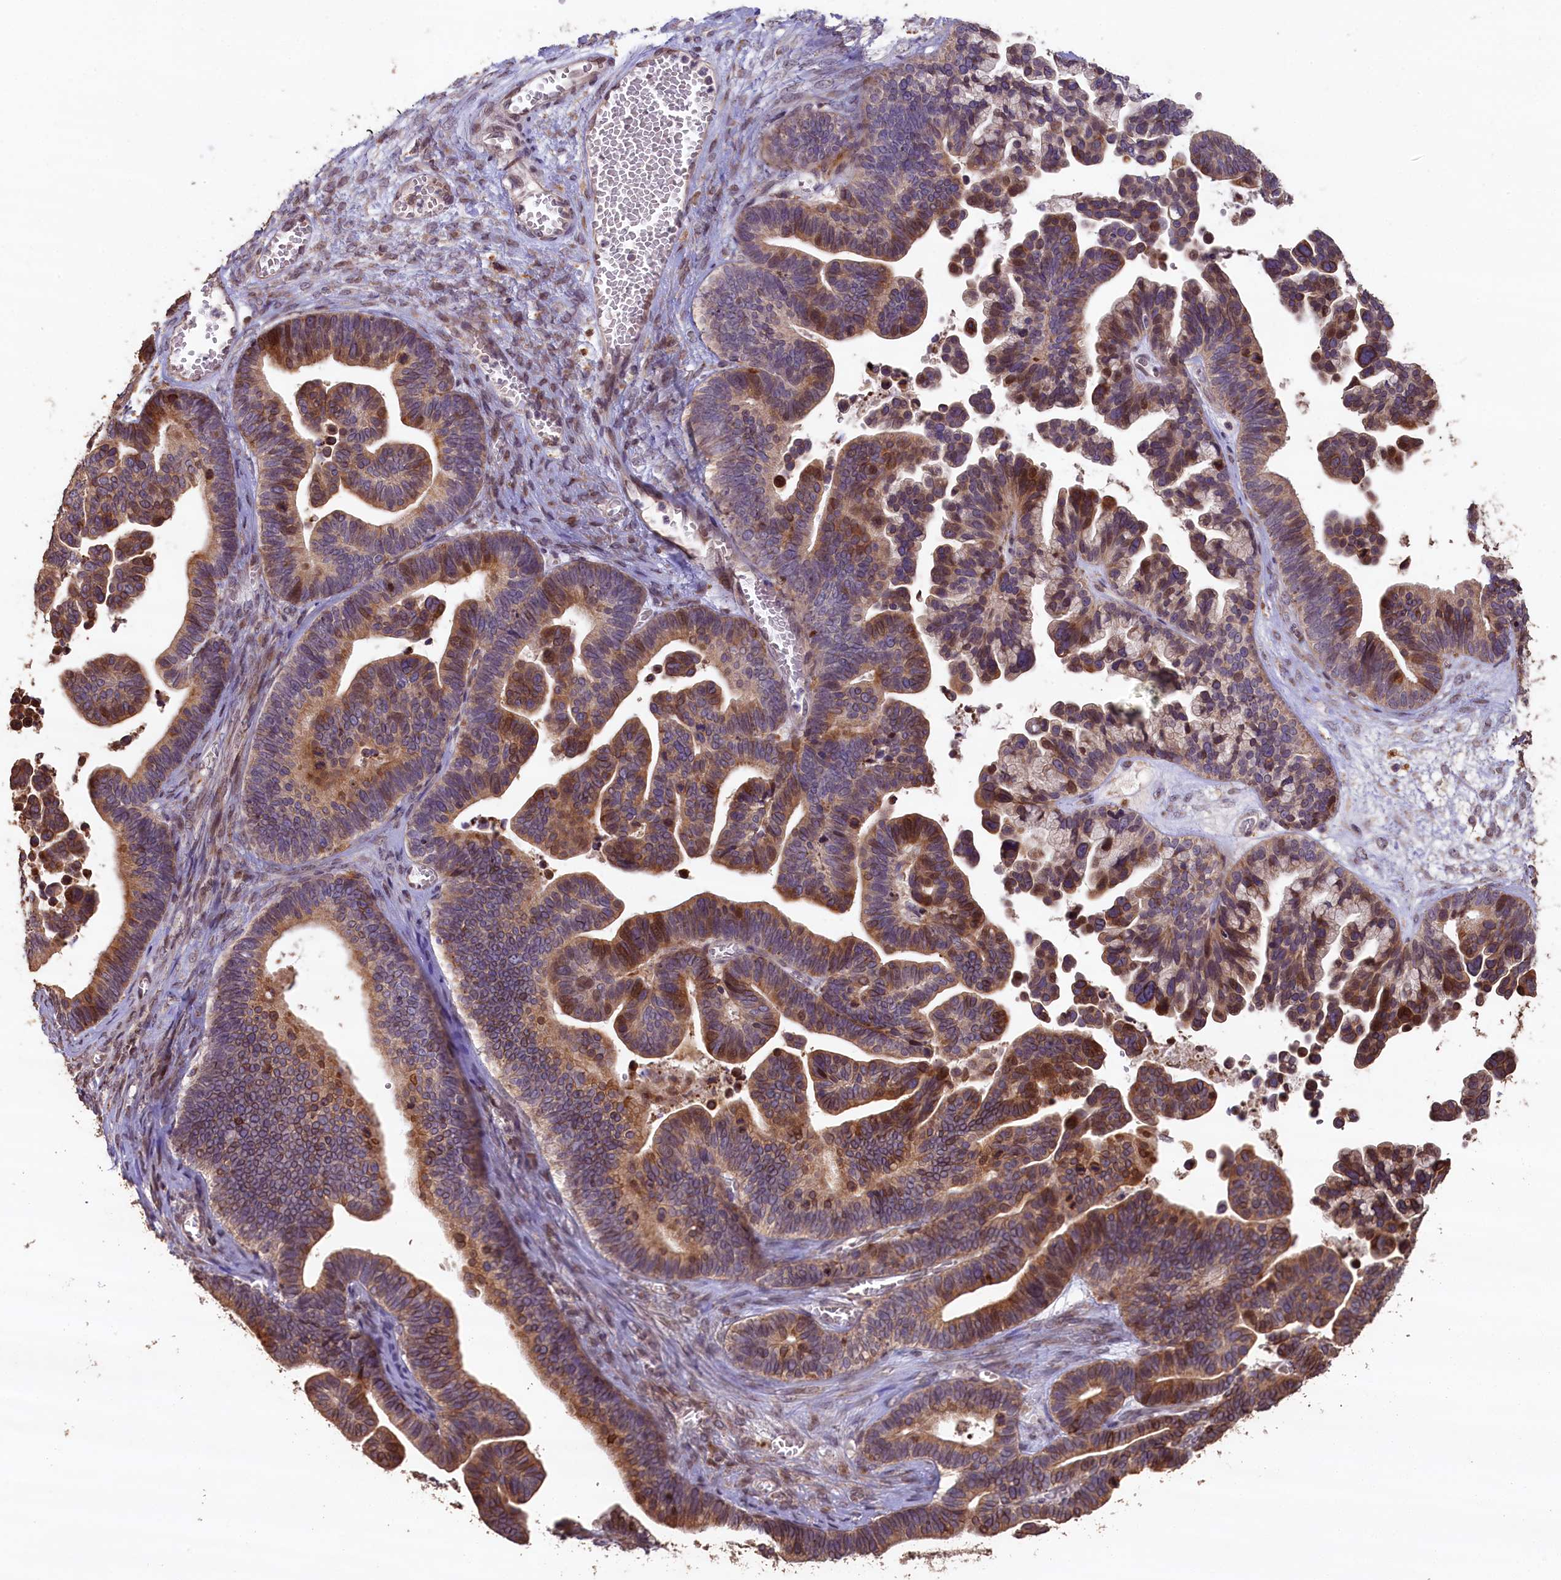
{"staining": {"intensity": "moderate", "quantity": "25%-75%", "location": "cytoplasmic/membranous"}, "tissue": "ovarian cancer", "cell_type": "Tumor cells", "image_type": "cancer", "snomed": [{"axis": "morphology", "description": "Cystadenocarcinoma, serous, NOS"}, {"axis": "topography", "description": "Ovary"}], "caption": "Ovarian serous cystadenocarcinoma stained for a protein displays moderate cytoplasmic/membranous positivity in tumor cells.", "gene": "SLC38A7", "patient": {"sex": "female", "age": 56}}